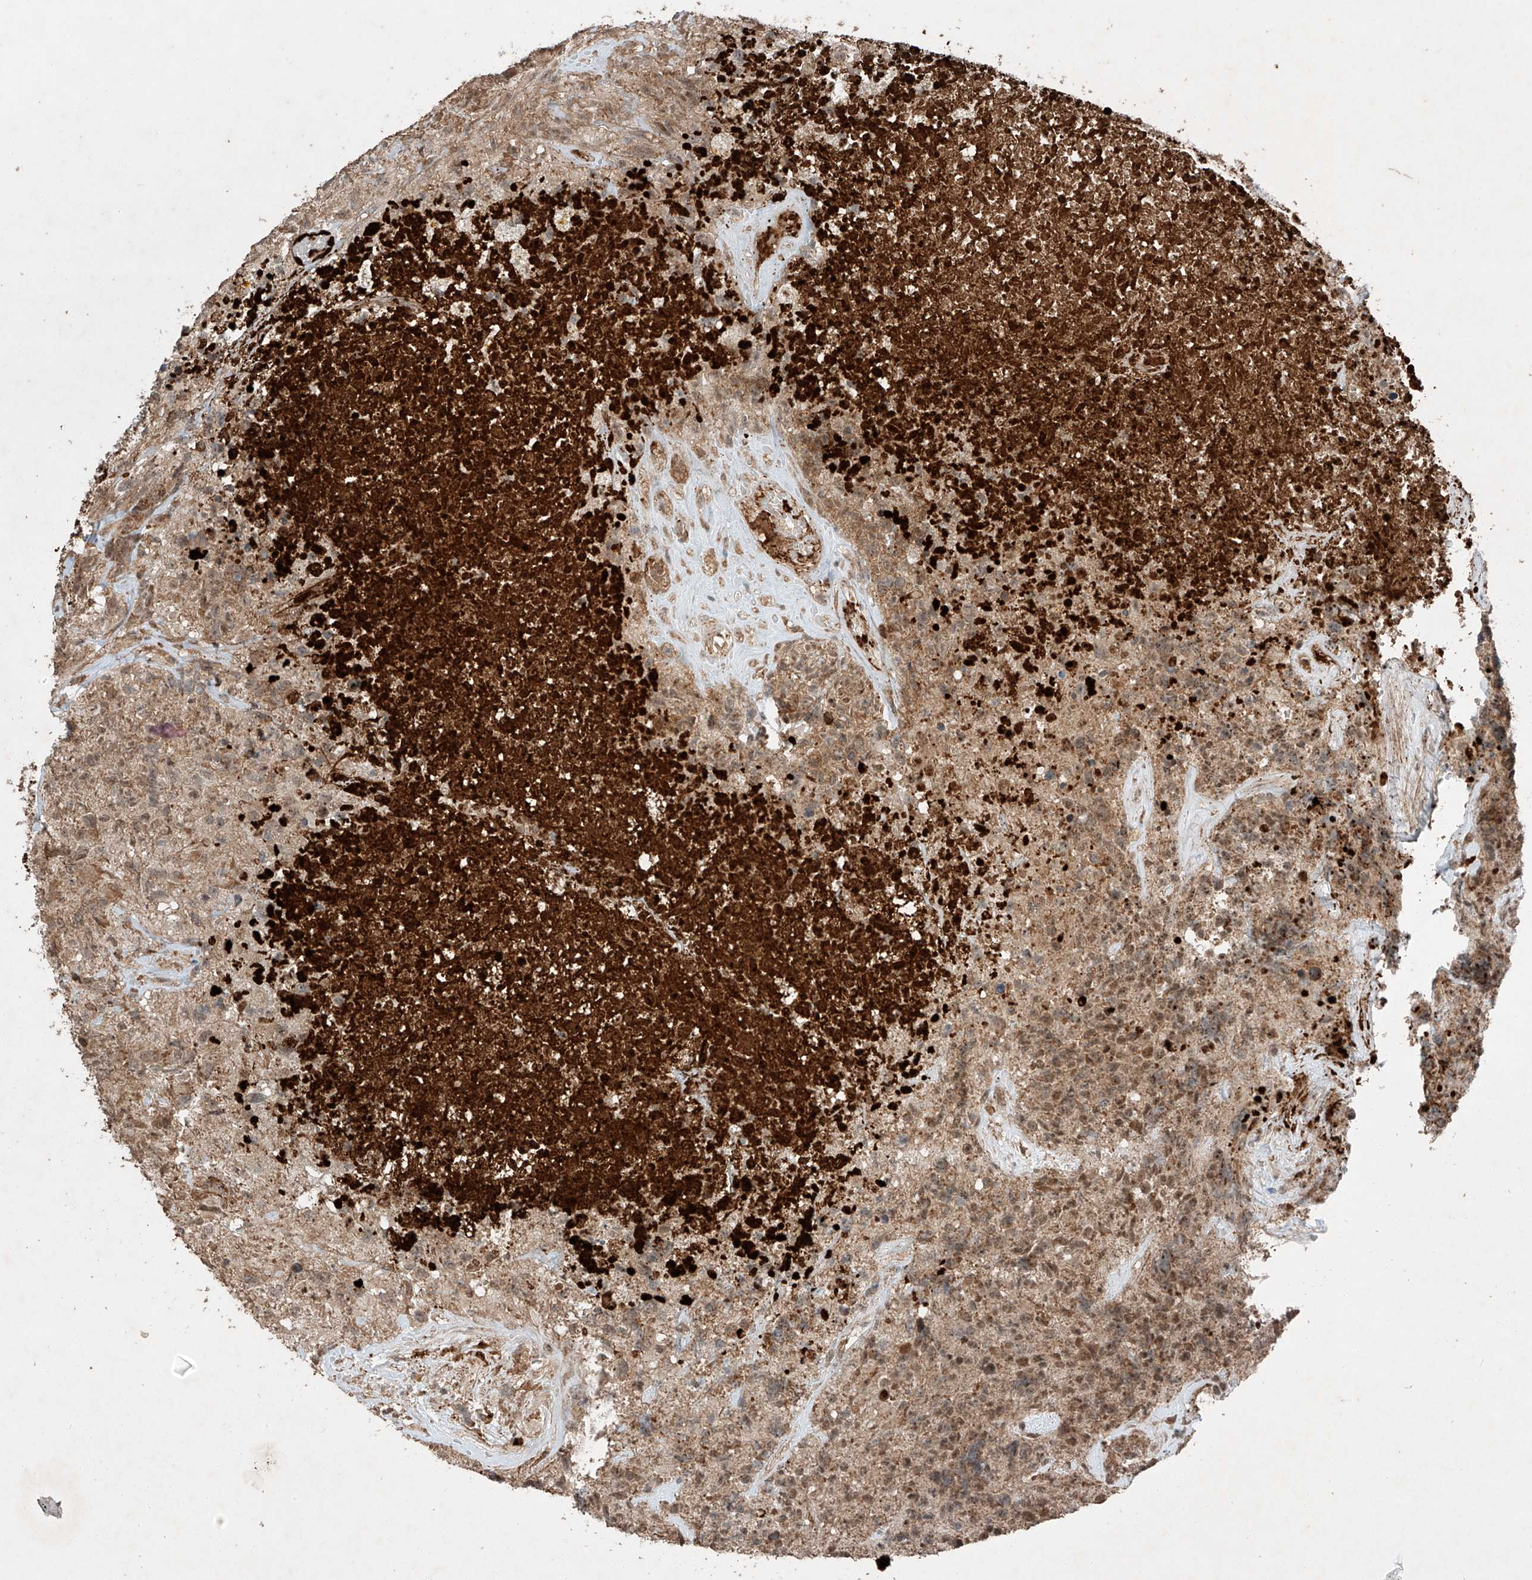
{"staining": {"intensity": "weak", "quantity": ">75%", "location": "cytoplasmic/membranous,nuclear"}, "tissue": "glioma", "cell_type": "Tumor cells", "image_type": "cancer", "snomed": [{"axis": "morphology", "description": "Glioma, malignant, High grade"}, {"axis": "topography", "description": "Brain"}], "caption": "Brown immunohistochemical staining in glioma demonstrates weak cytoplasmic/membranous and nuclear positivity in about >75% of tumor cells.", "gene": "ZNF620", "patient": {"sex": "male", "age": 69}}